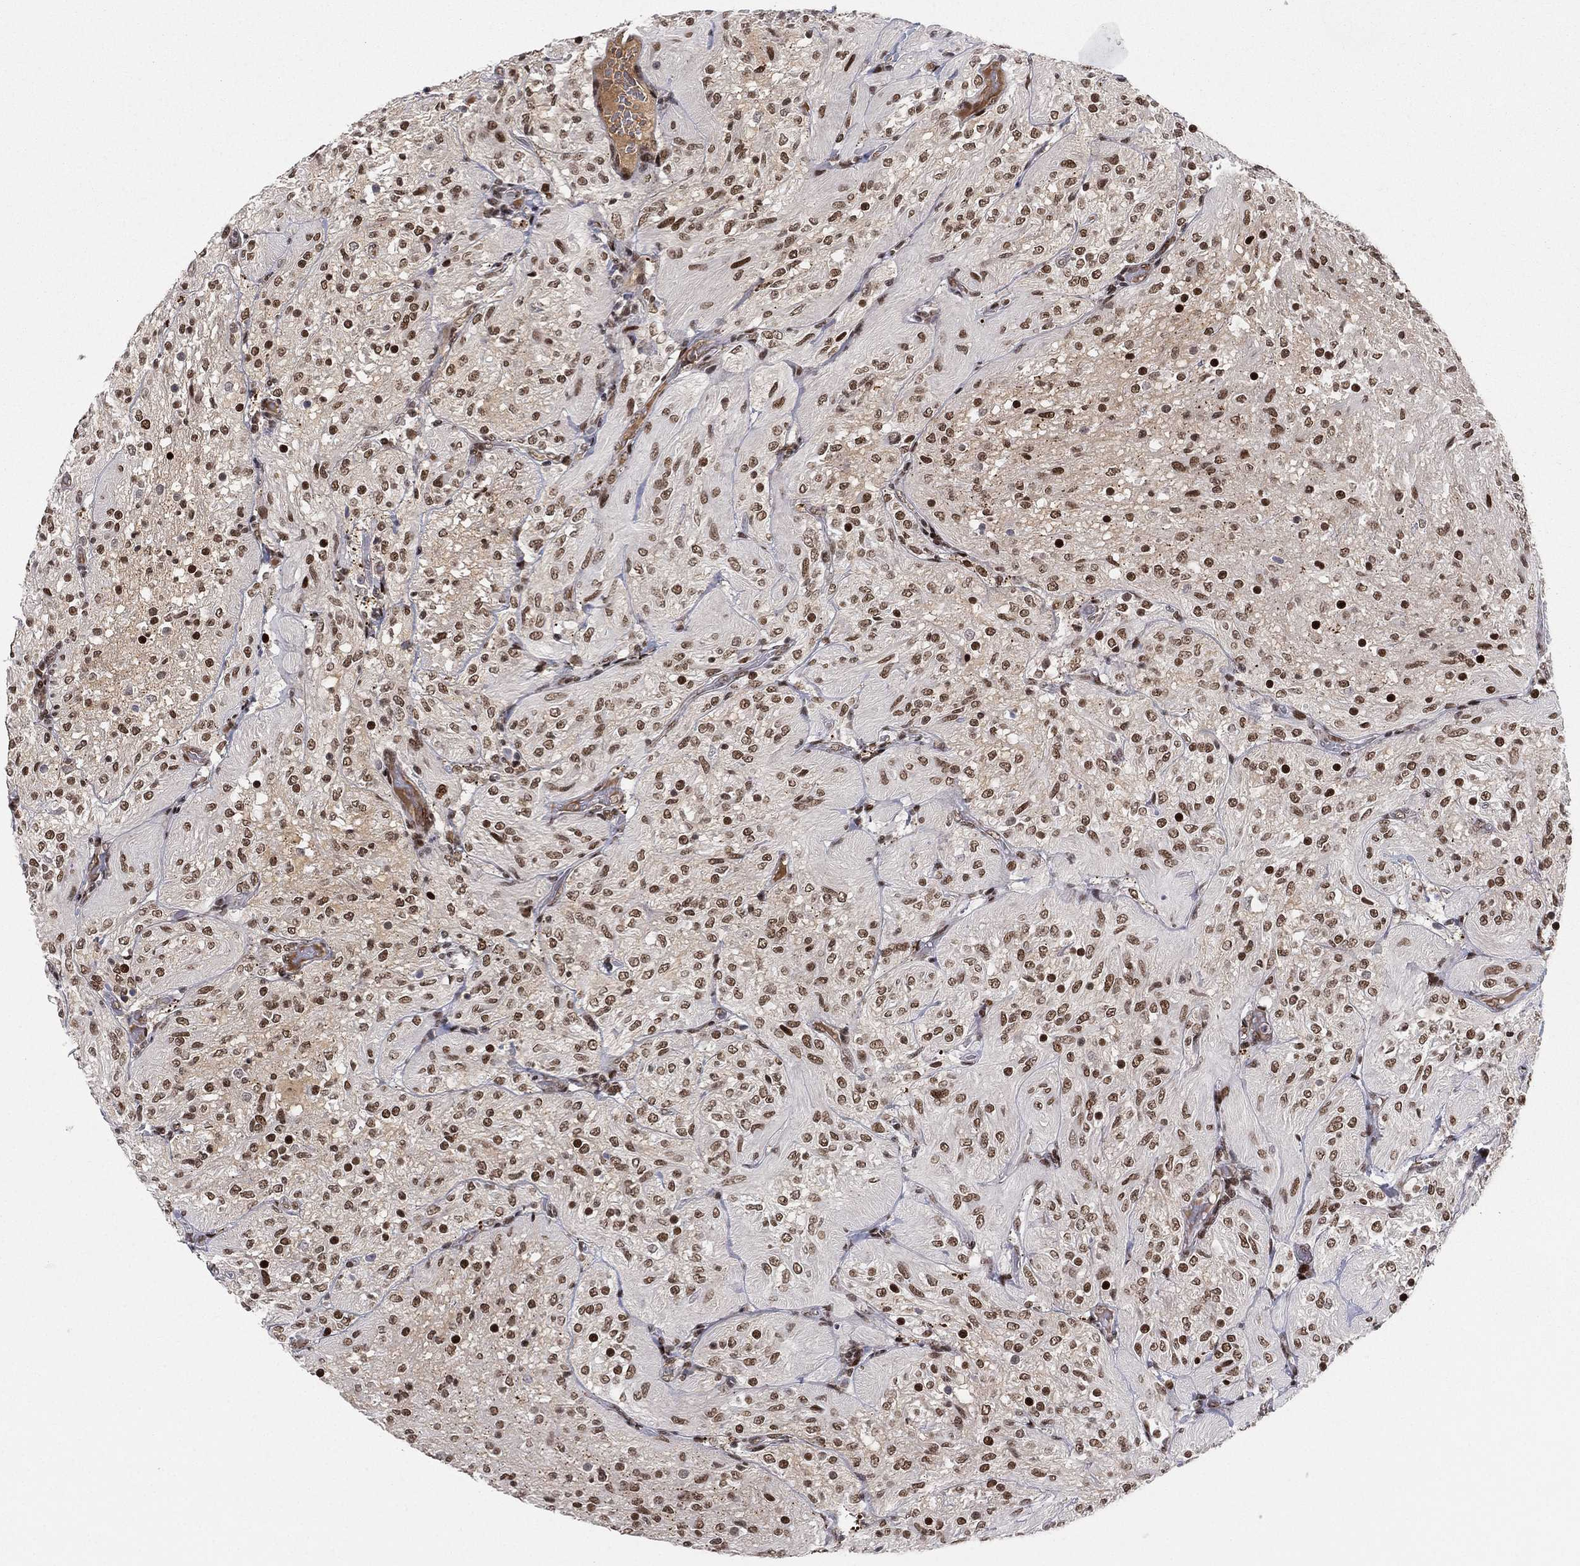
{"staining": {"intensity": "moderate", "quantity": ">75%", "location": "nuclear"}, "tissue": "glioma", "cell_type": "Tumor cells", "image_type": "cancer", "snomed": [{"axis": "morphology", "description": "Glioma, malignant, Low grade"}, {"axis": "topography", "description": "Brain"}], "caption": "Immunohistochemical staining of malignant glioma (low-grade) displays medium levels of moderate nuclear protein expression in approximately >75% of tumor cells.", "gene": "RTF1", "patient": {"sex": "male", "age": 3}}